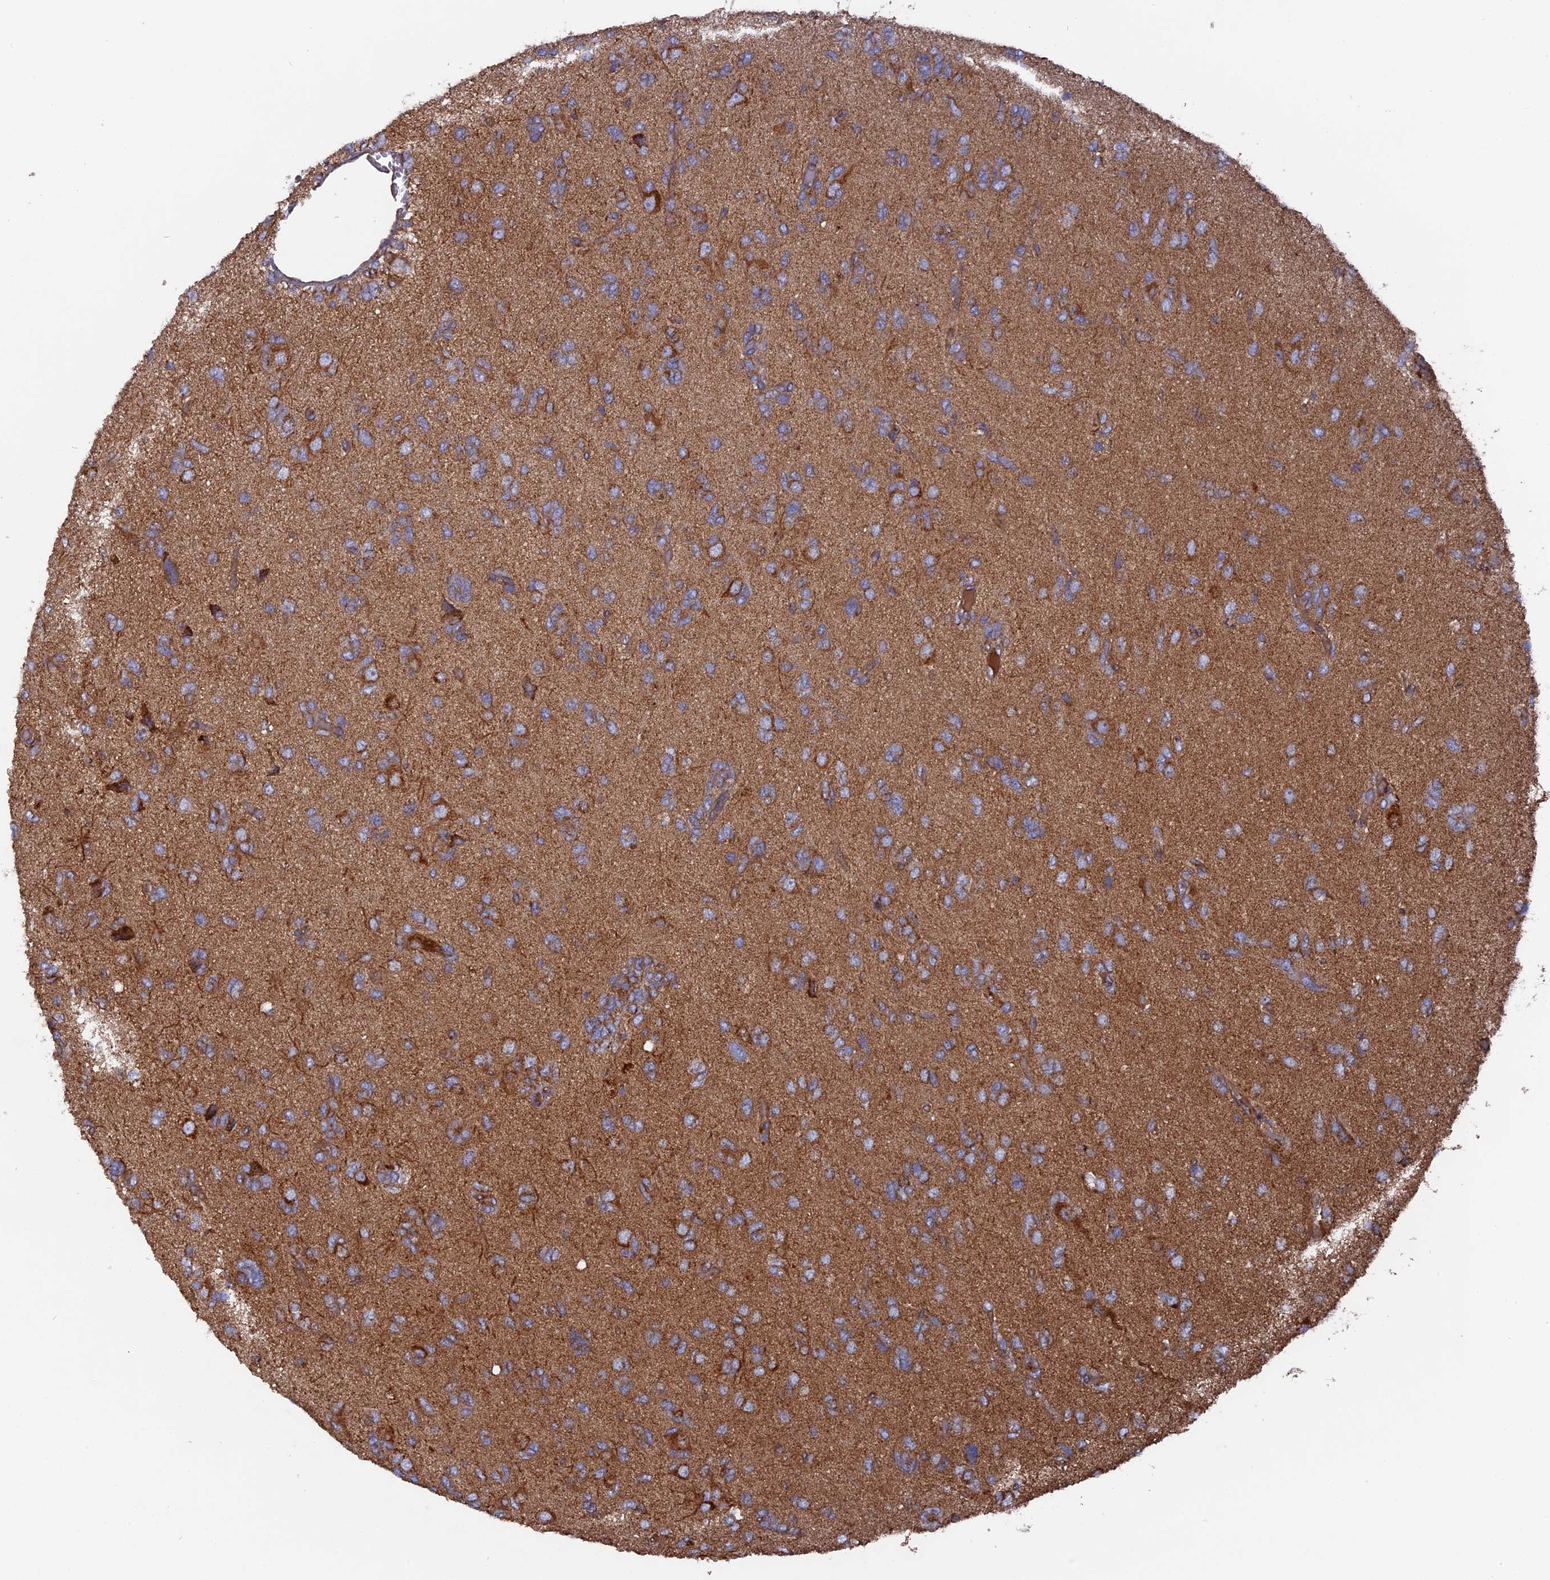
{"staining": {"intensity": "moderate", "quantity": ">75%", "location": "cytoplasmic/membranous"}, "tissue": "glioma", "cell_type": "Tumor cells", "image_type": "cancer", "snomed": [{"axis": "morphology", "description": "Glioma, malignant, High grade"}, {"axis": "topography", "description": "Brain"}], "caption": "This micrograph shows IHC staining of glioma, with medium moderate cytoplasmic/membranous staining in approximately >75% of tumor cells.", "gene": "TELO2", "patient": {"sex": "female", "age": 59}}